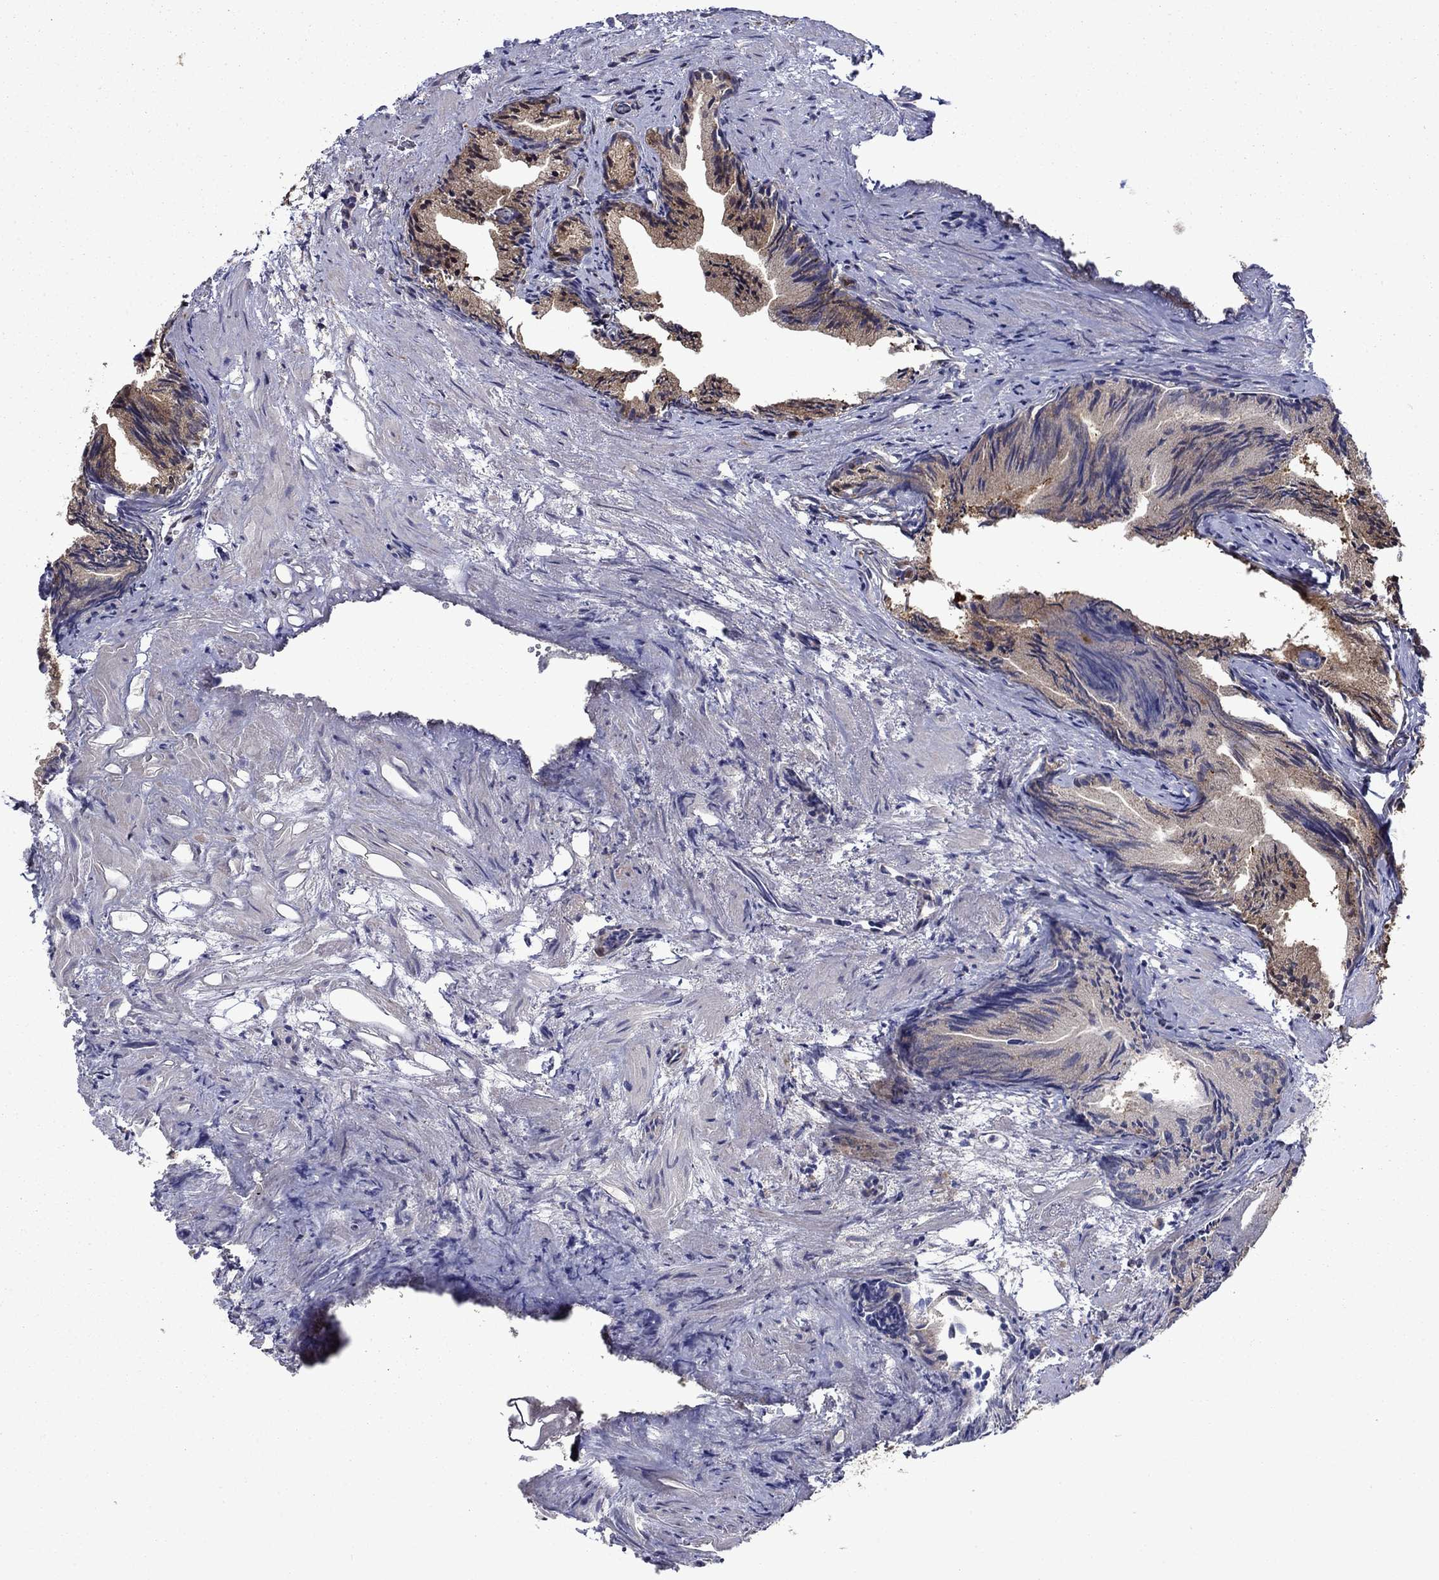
{"staining": {"intensity": "moderate", "quantity": ">75%", "location": "cytoplasmic/membranous"}, "tissue": "prostate cancer", "cell_type": "Tumor cells", "image_type": "cancer", "snomed": [{"axis": "morphology", "description": "Adenocarcinoma, High grade"}, {"axis": "topography", "description": "Prostate"}], "caption": "Human adenocarcinoma (high-grade) (prostate) stained for a protein (brown) demonstrates moderate cytoplasmic/membranous positive staining in about >75% of tumor cells.", "gene": "TPMT", "patient": {"sex": "male", "age": 90}}